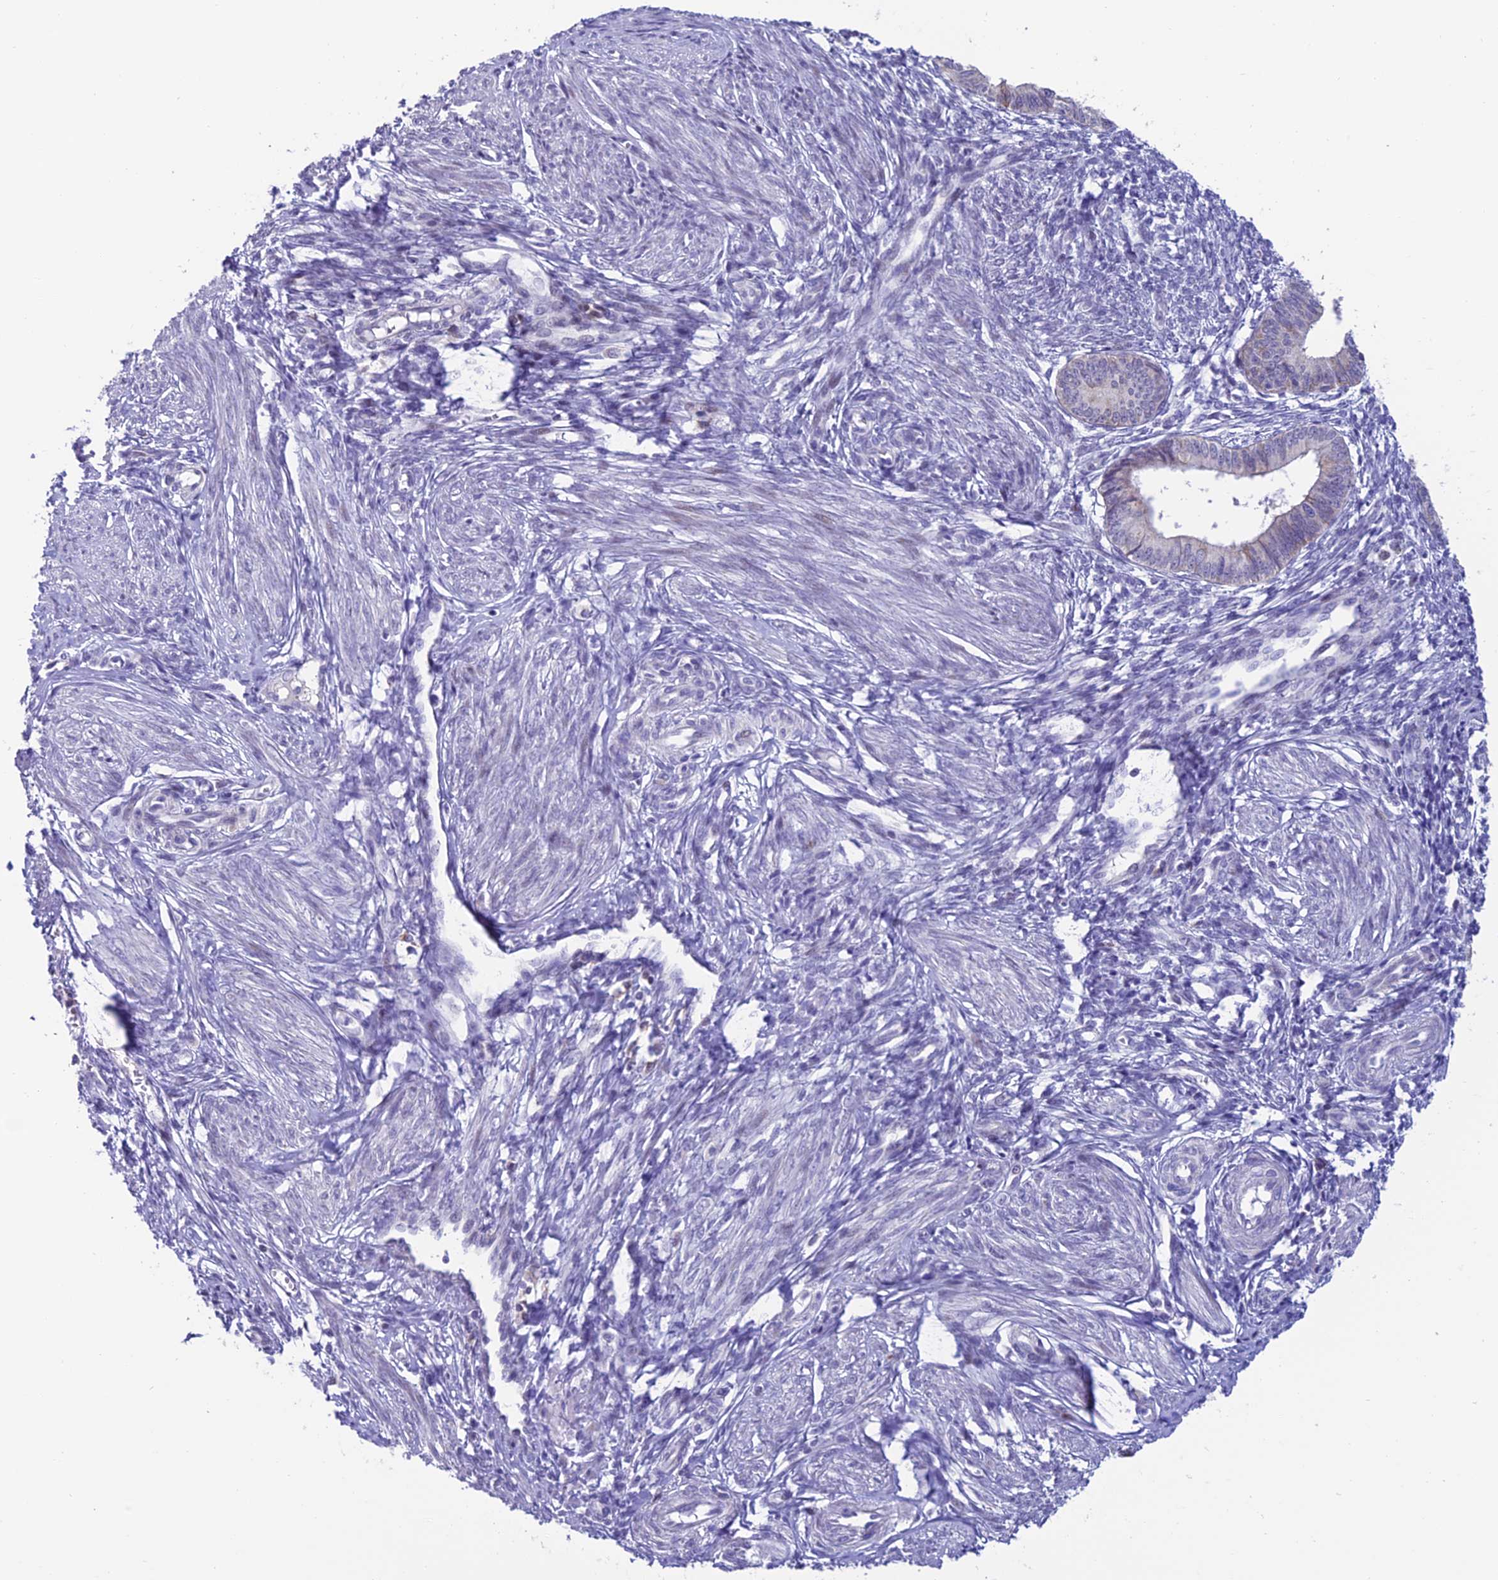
{"staining": {"intensity": "negative", "quantity": "none", "location": "none"}, "tissue": "endometrium", "cell_type": "Cells in endometrial stroma", "image_type": "normal", "snomed": [{"axis": "morphology", "description": "Normal tissue, NOS"}, {"axis": "topography", "description": "Endometrium"}], "caption": "Cells in endometrial stroma are negative for brown protein staining in normal endometrium. The staining was performed using DAB to visualize the protein expression in brown, while the nuclei were stained in blue with hematoxylin (Magnification: 20x).", "gene": "SLC10A1", "patient": {"sex": "female", "age": 46}}